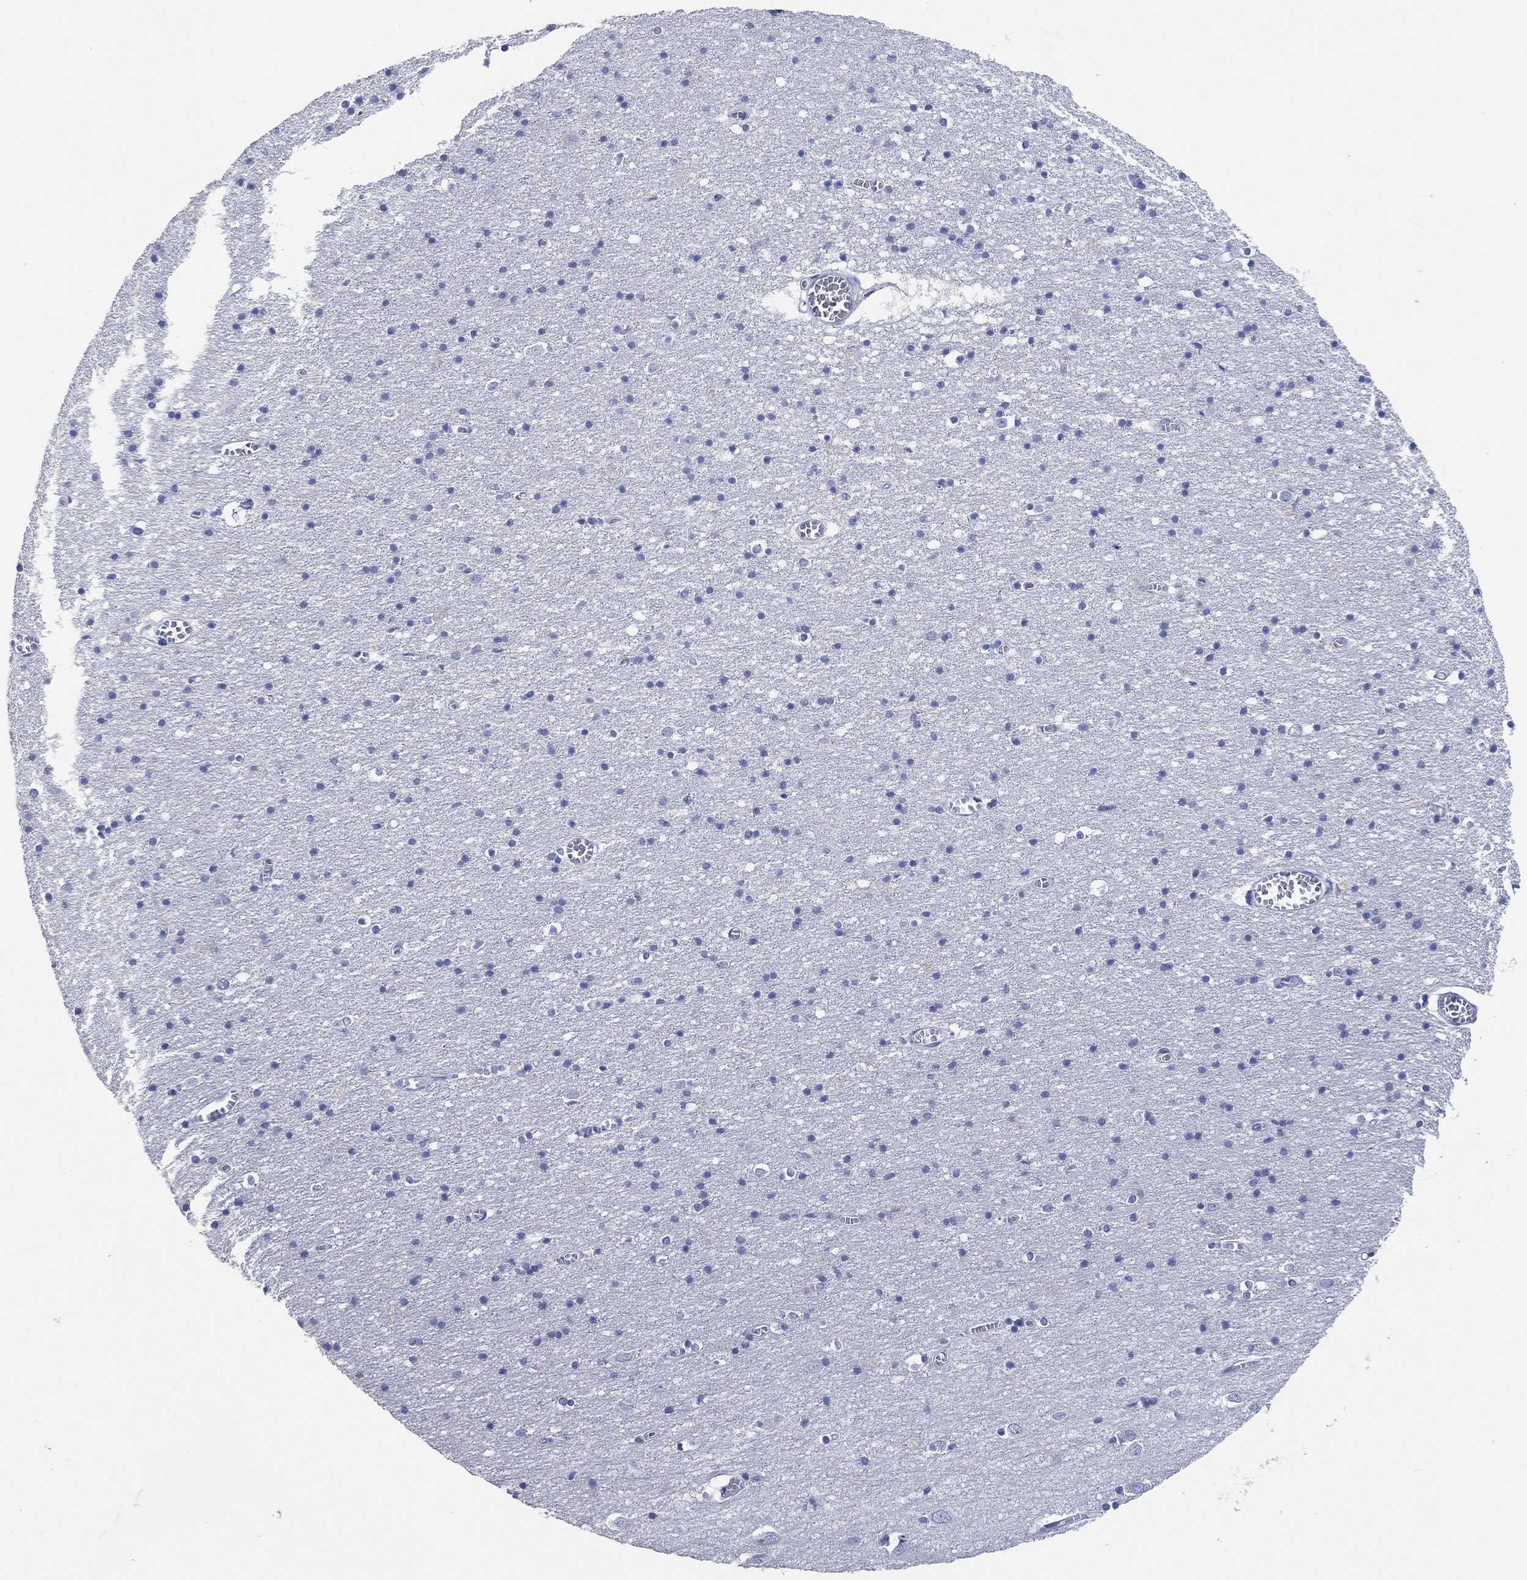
{"staining": {"intensity": "negative", "quantity": "none", "location": "none"}, "tissue": "cerebral cortex", "cell_type": "Endothelial cells", "image_type": "normal", "snomed": [{"axis": "morphology", "description": "Normal tissue, NOS"}, {"axis": "topography", "description": "Cerebral cortex"}], "caption": "A histopathology image of cerebral cortex stained for a protein exhibits no brown staining in endothelial cells. Brightfield microscopy of IHC stained with DAB (brown) and hematoxylin (blue), captured at high magnification.", "gene": "POU5F1", "patient": {"sex": "male", "age": 70}}